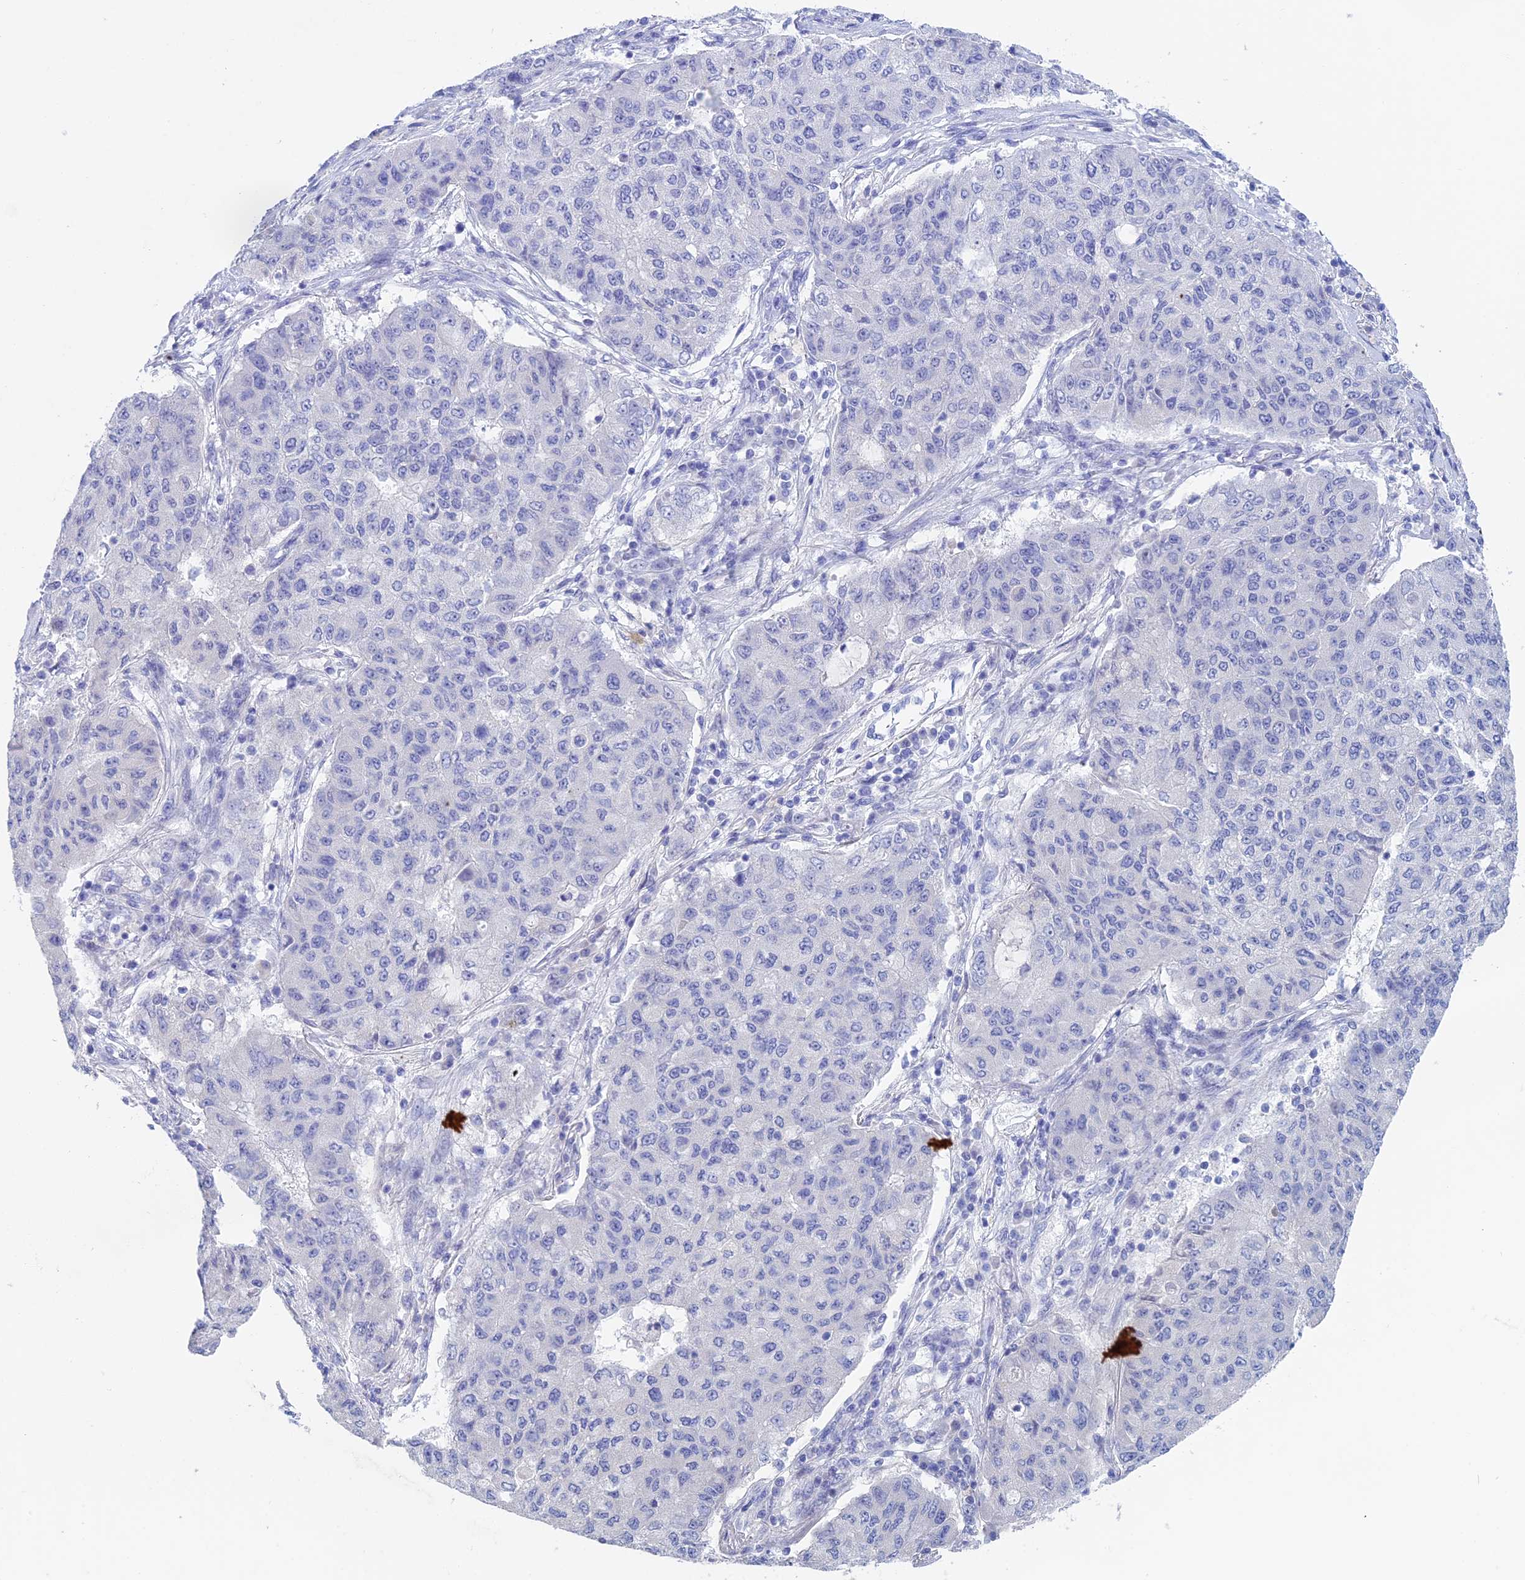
{"staining": {"intensity": "negative", "quantity": "none", "location": "none"}, "tissue": "lung cancer", "cell_type": "Tumor cells", "image_type": "cancer", "snomed": [{"axis": "morphology", "description": "Squamous cell carcinoma, NOS"}, {"axis": "topography", "description": "Lung"}], "caption": "High magnification brightfield microscopy of lung cancer stained with DAB (brown) and counterstained with hematoxylin (blue): tumor cells show no significant expression. (DAB (3,3'-diaminobenzidine) IHC with hematoxylin counter stain).", "gene": "BTBD19", "patient": {"sex": "male", "age": 74}}